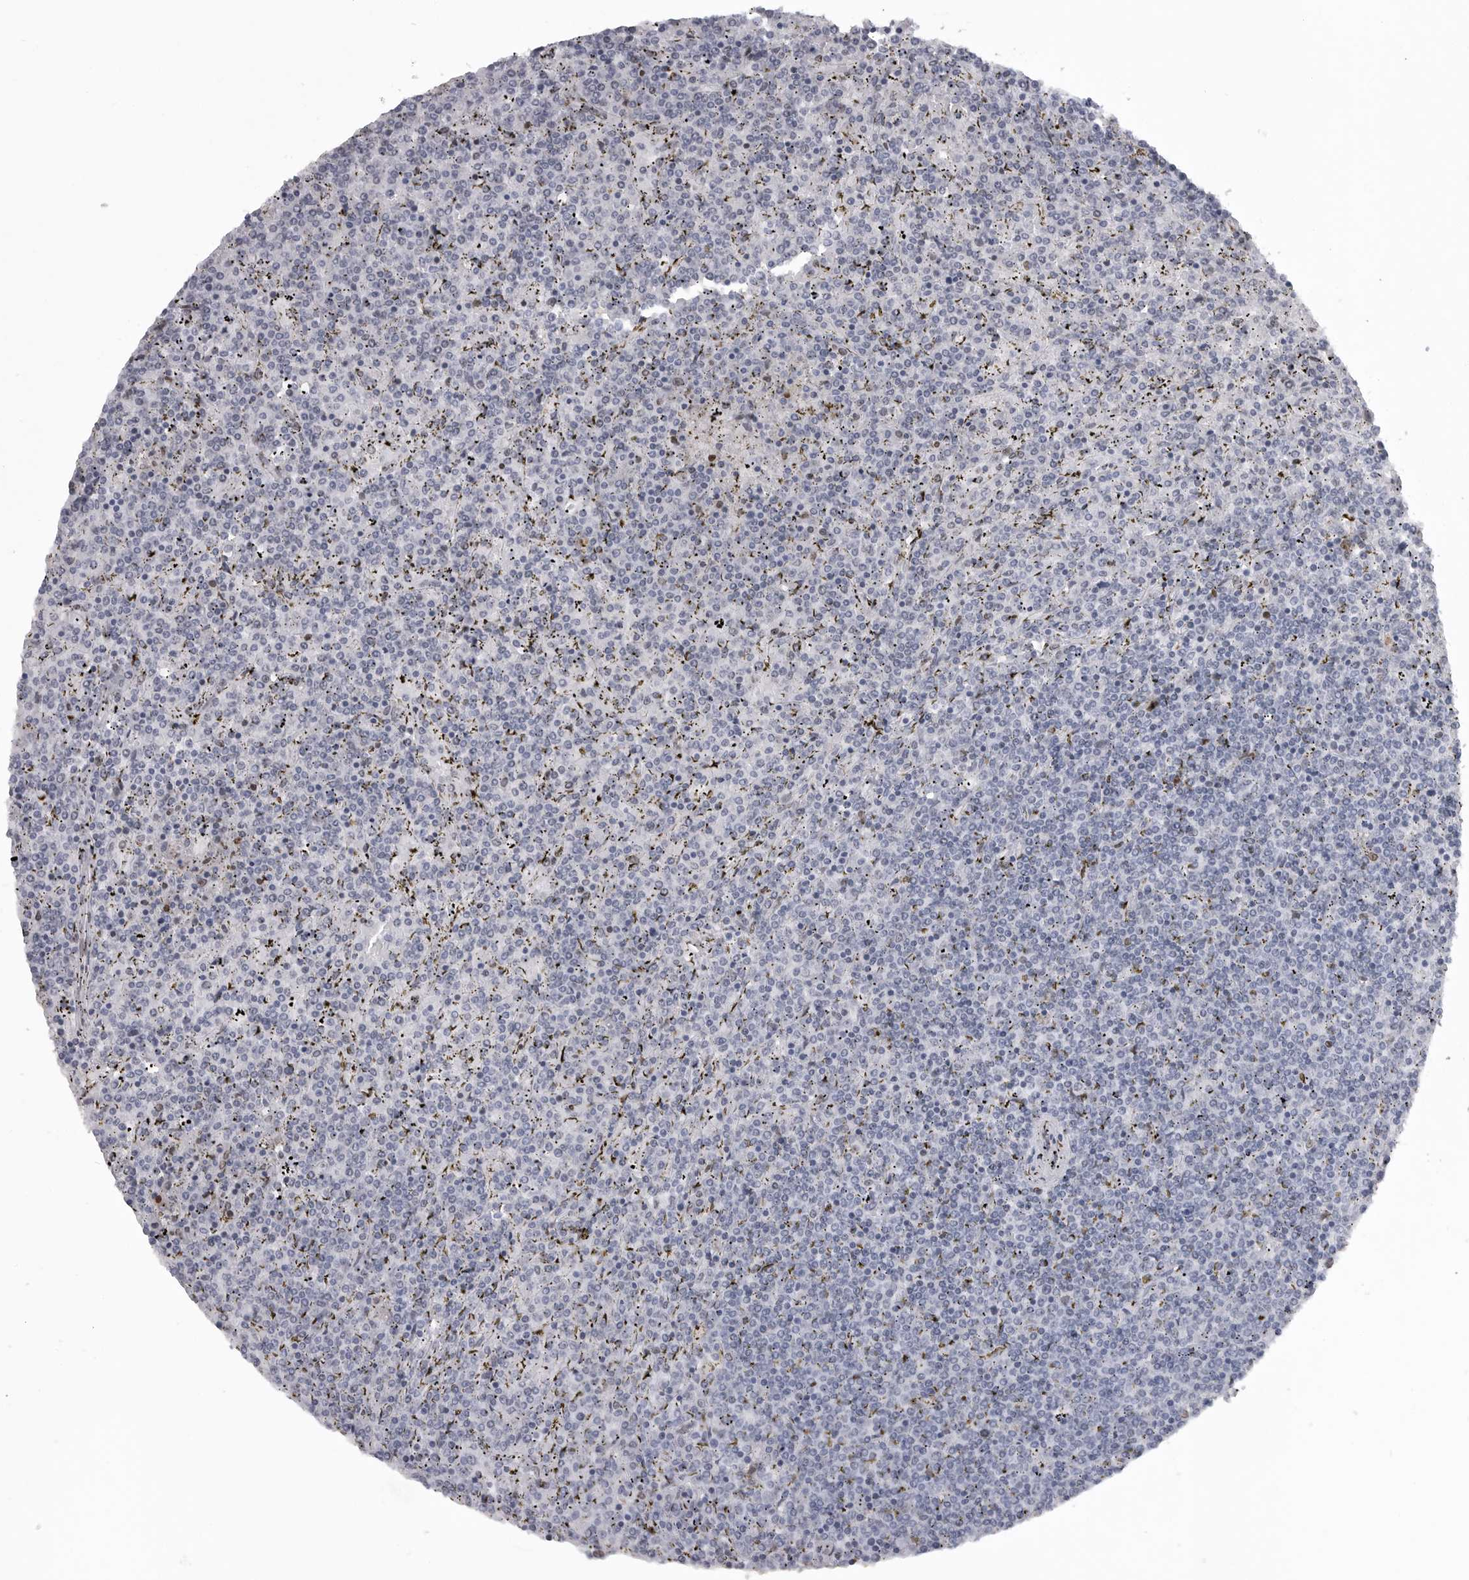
{"staining": {"intensity": "negative", "quantity": "none", "location": "none"}, "tissue": "lymphoma", "cell_type": "Tumor cells", "image_type": "cancer", "snomed": [{"axis": "morphology", "description": "Malignant lymphoma, non-Hodgkin's type, Low grade"}, {"axis": "topography", "description": "Spleen"}], "caption": "IHC image of lymphoma stained for a protein (brown), which shows no positivity in tumor cells.", "gene": "HMGN3", "patient": {"sex": "female", "age": 19}}